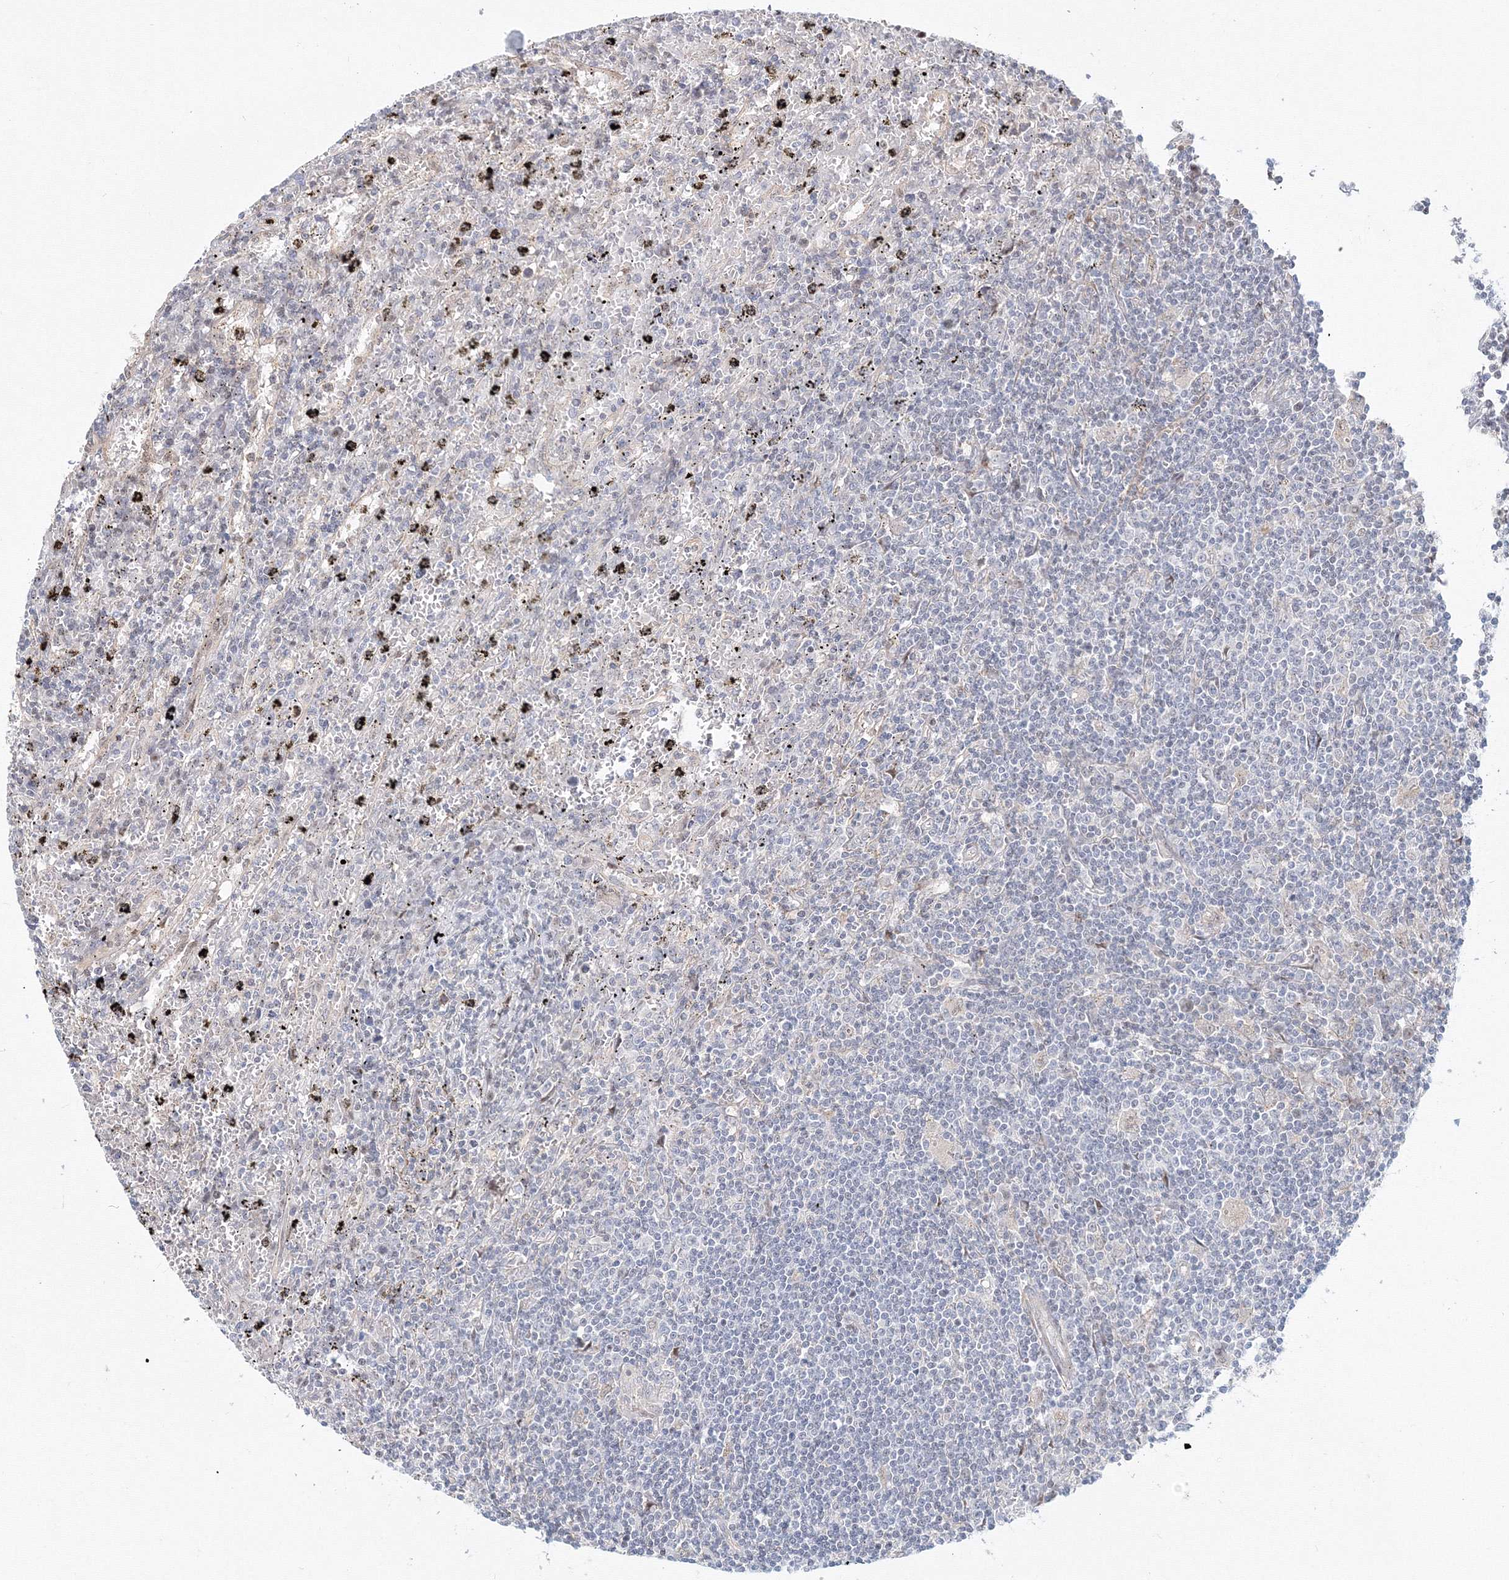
{"staining": {"intensity": "negative", "quantity": "none", "location": "none"}, "tissue": "lymphoma", "cell_type": "Tumor cells", "image_type": "cancer", "snomed": [{"axis": "morphology", "description": "Malignant lymphoma, non-Hodgkin's type, Low grade"}, {"axis": "topography", "description": "Spleen"}], "caption": "The micrograph demonstrates no staining of tumor cells in lymphoma. (Immunohistochemistry (ihc), brightfield microscopy, high magnification).", "gene": "ARHGAP21", "patient": {"sex": "male", "age": 76}}